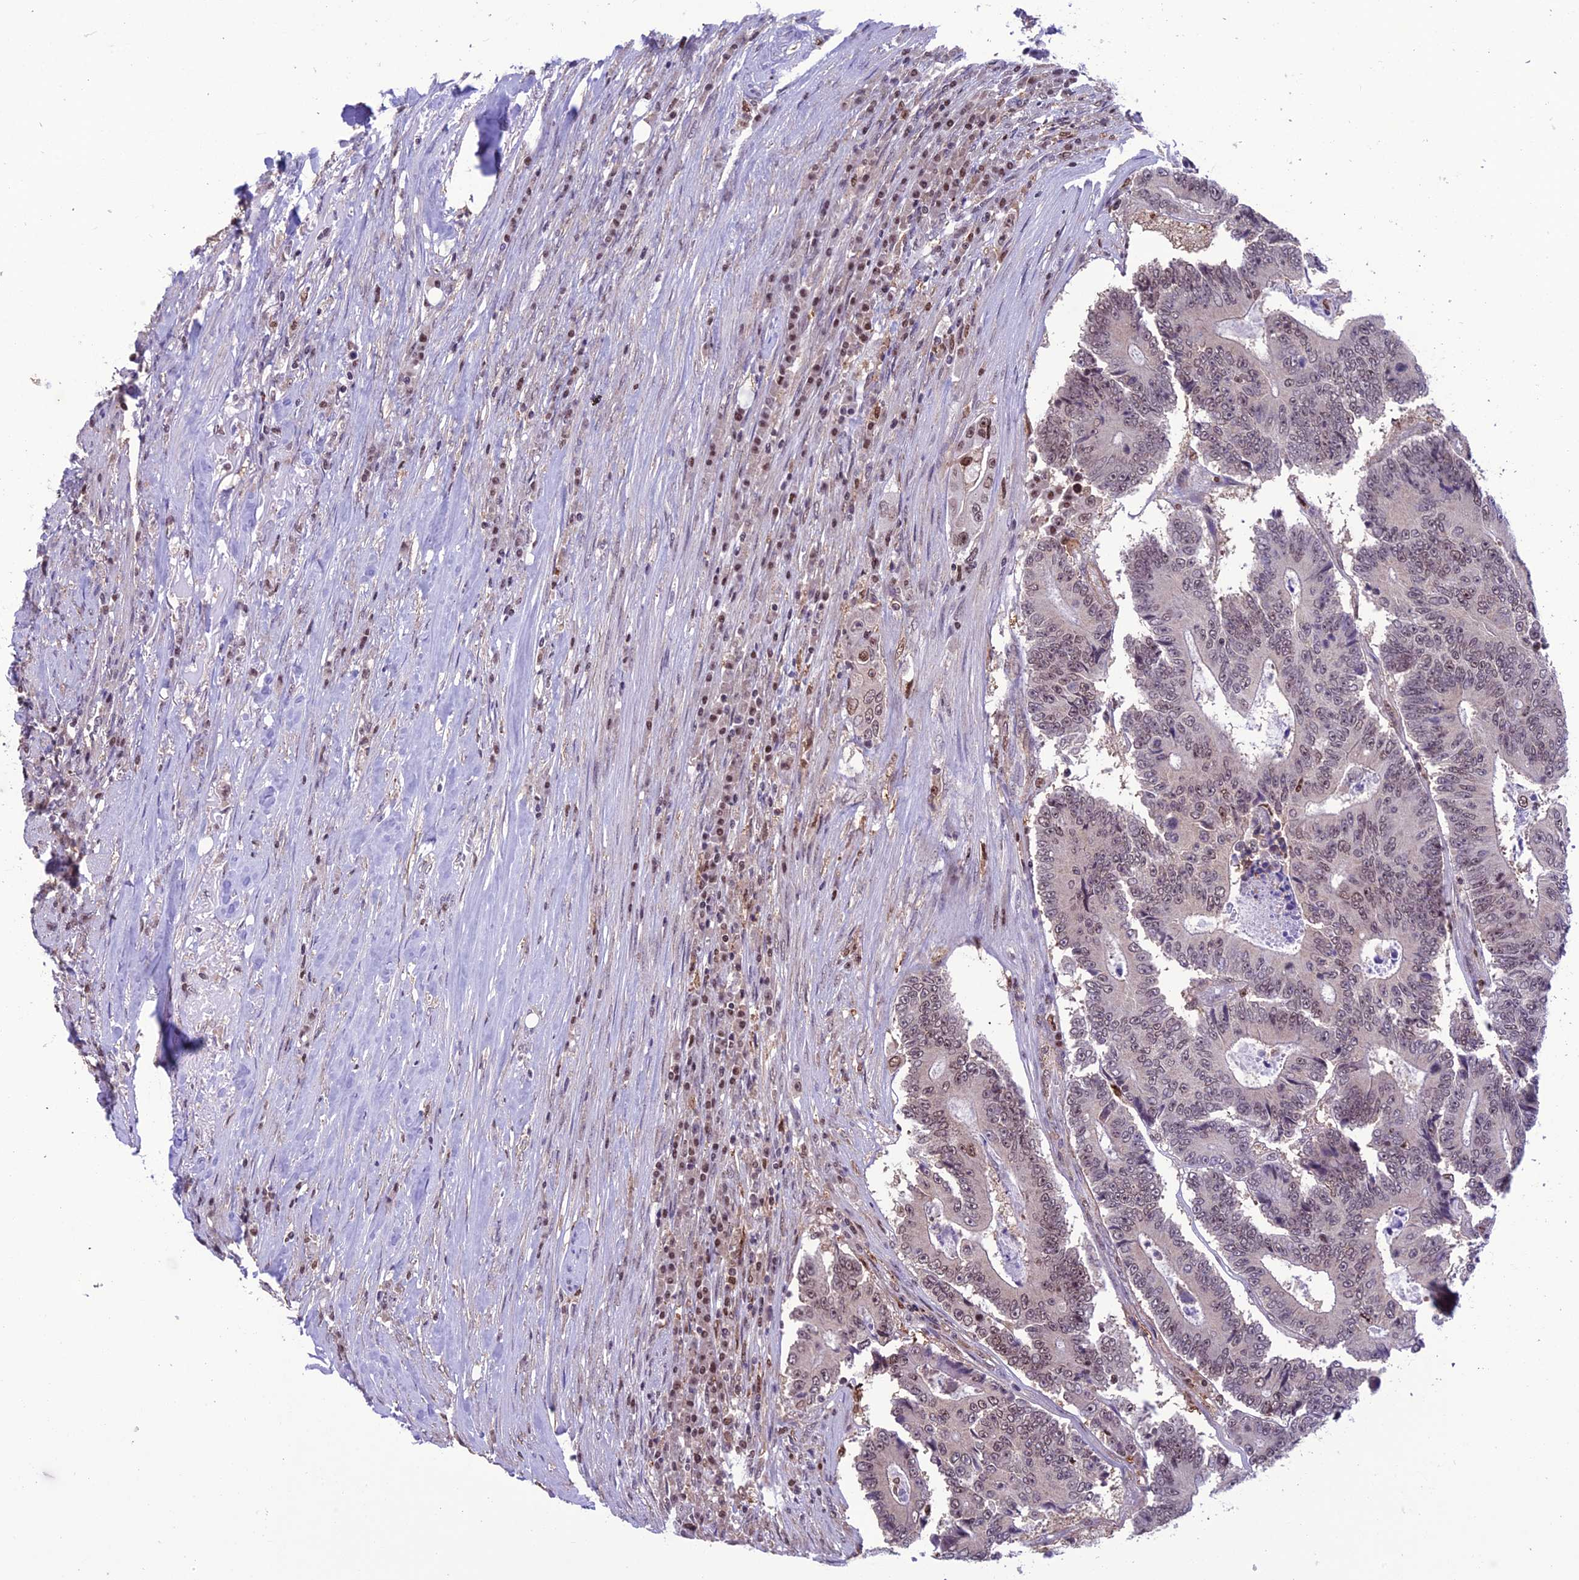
{"staining": {"intensity": "weak", "quantity": "<25%", "location": "nuclear"}, "tissue": "colorectal cancer", "cell_type": "Tumor cells", "image_type": "cancer", "snomed": [{"axis": "morphology", "description": "Adenocarcinoma, NOS"}, {"axis": "topography", "description": "Colon"}], "caption": "DAB immunohistochemical staining of colorectal cancer demonstrates no significant staining in tumor cells. (DAB (3,3'-diaminobenzidine) immunohistochemistry visualized using brightfield microscopy, high magnification).", "gene": "MIS12", "patient": {"sex": "male", "age": 83}}